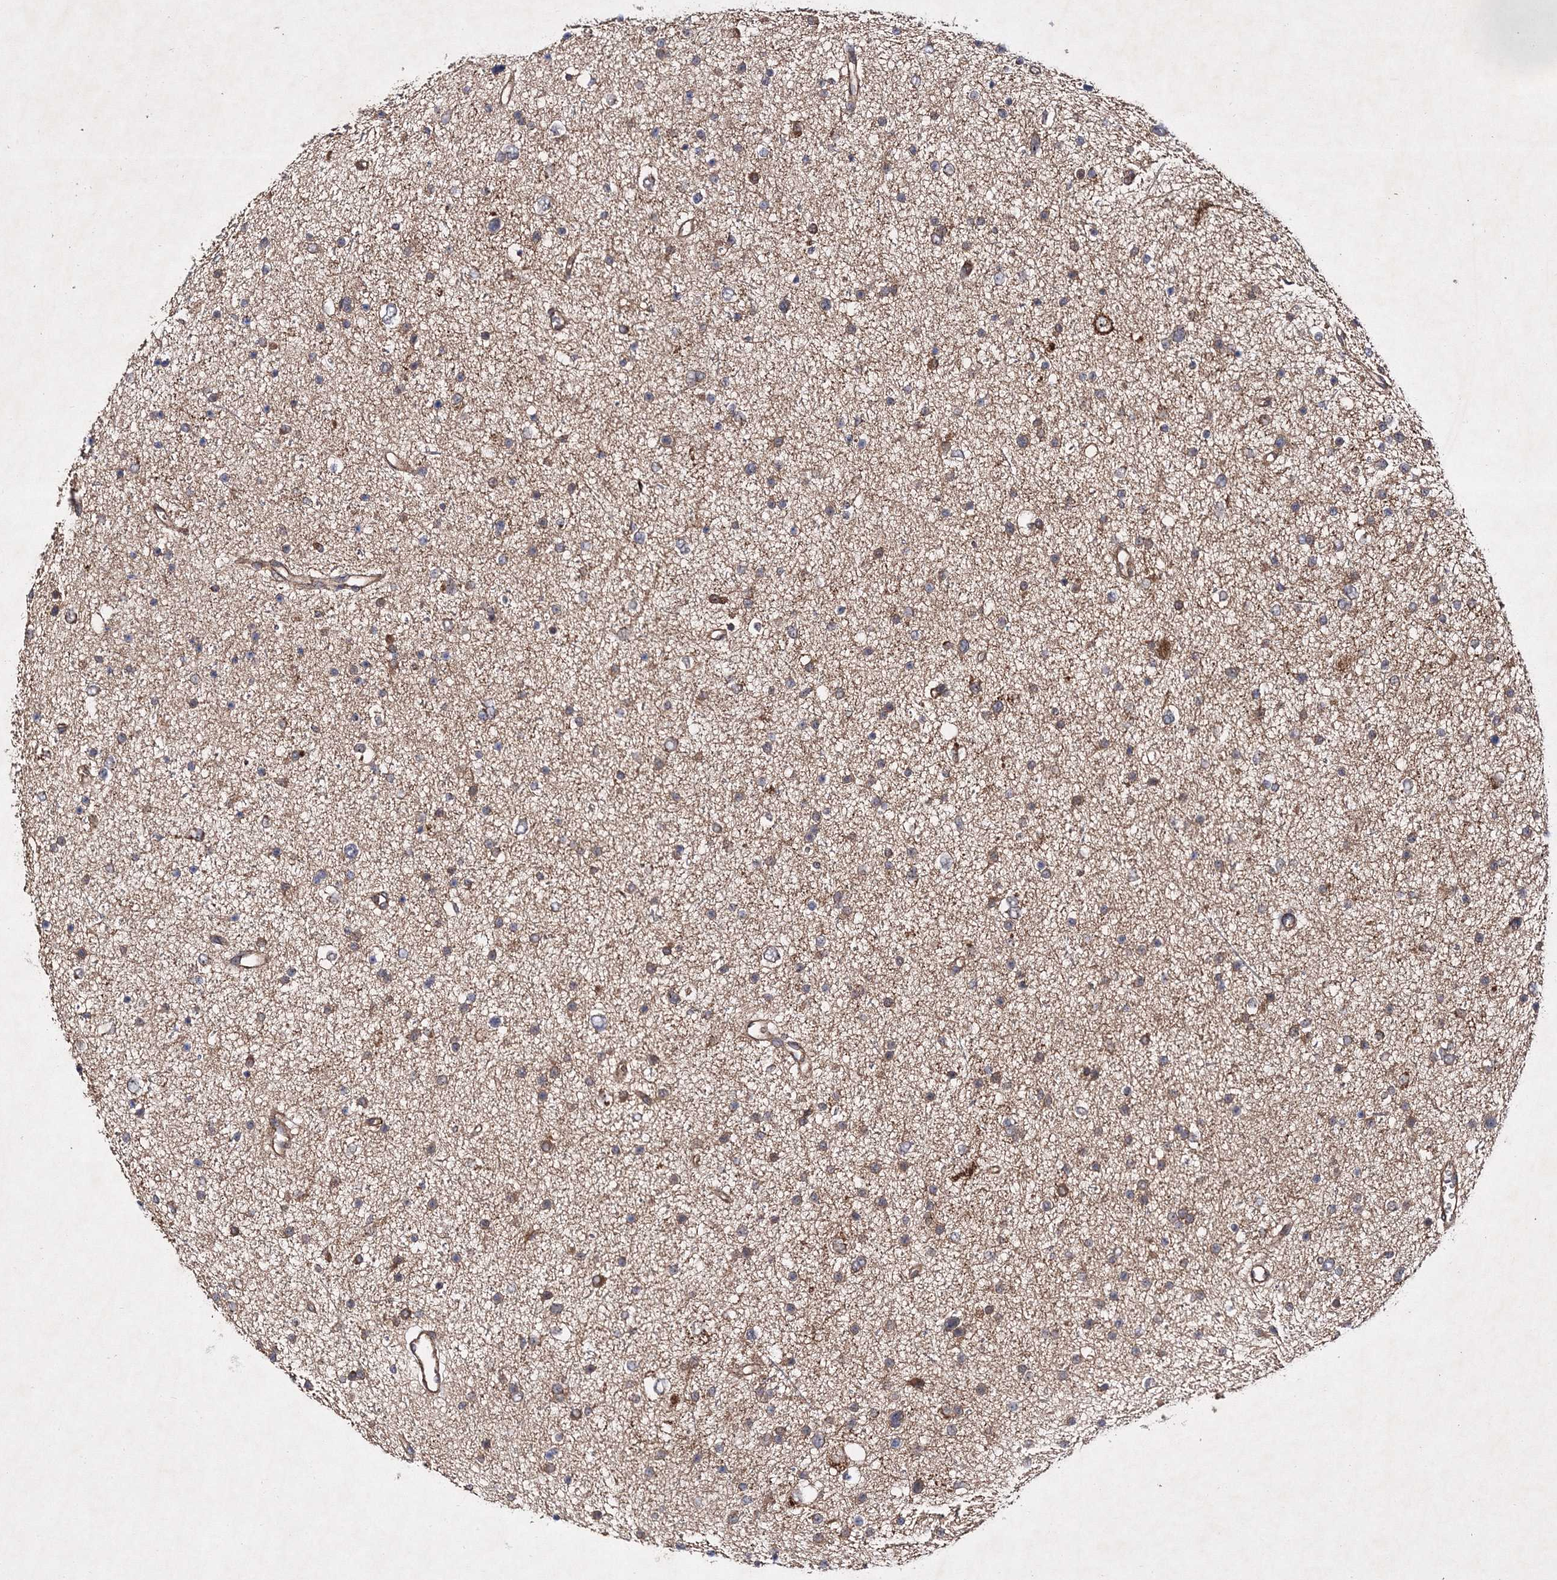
{"staining": {"intensity": "moderate", "quantity": "25%-75%", "location": "cytoplasmic/membranous"}, "tissue": "glioma", "cell_type": "Tumor cells", "image_type": "cancer", "snomed": [{"axis": "morphology", "description": "Glioma, malignant, Low grade"}, {"axis": "topography", "description": "Brain"}], "caption": "Immunohistochemical staining of human glioma displays medium levels of moderate cytoplasmic/membranous expression in about 25%-75% of tumor cells. The protein of interest is stained brown, and the nuclei are stained in blue (DAB (3,3'-diaminobenzidine) IHC with brightfield microscopy, high magnification).", "gene": "SCRN3", "patient": {"sex": "female", "age": 37}}